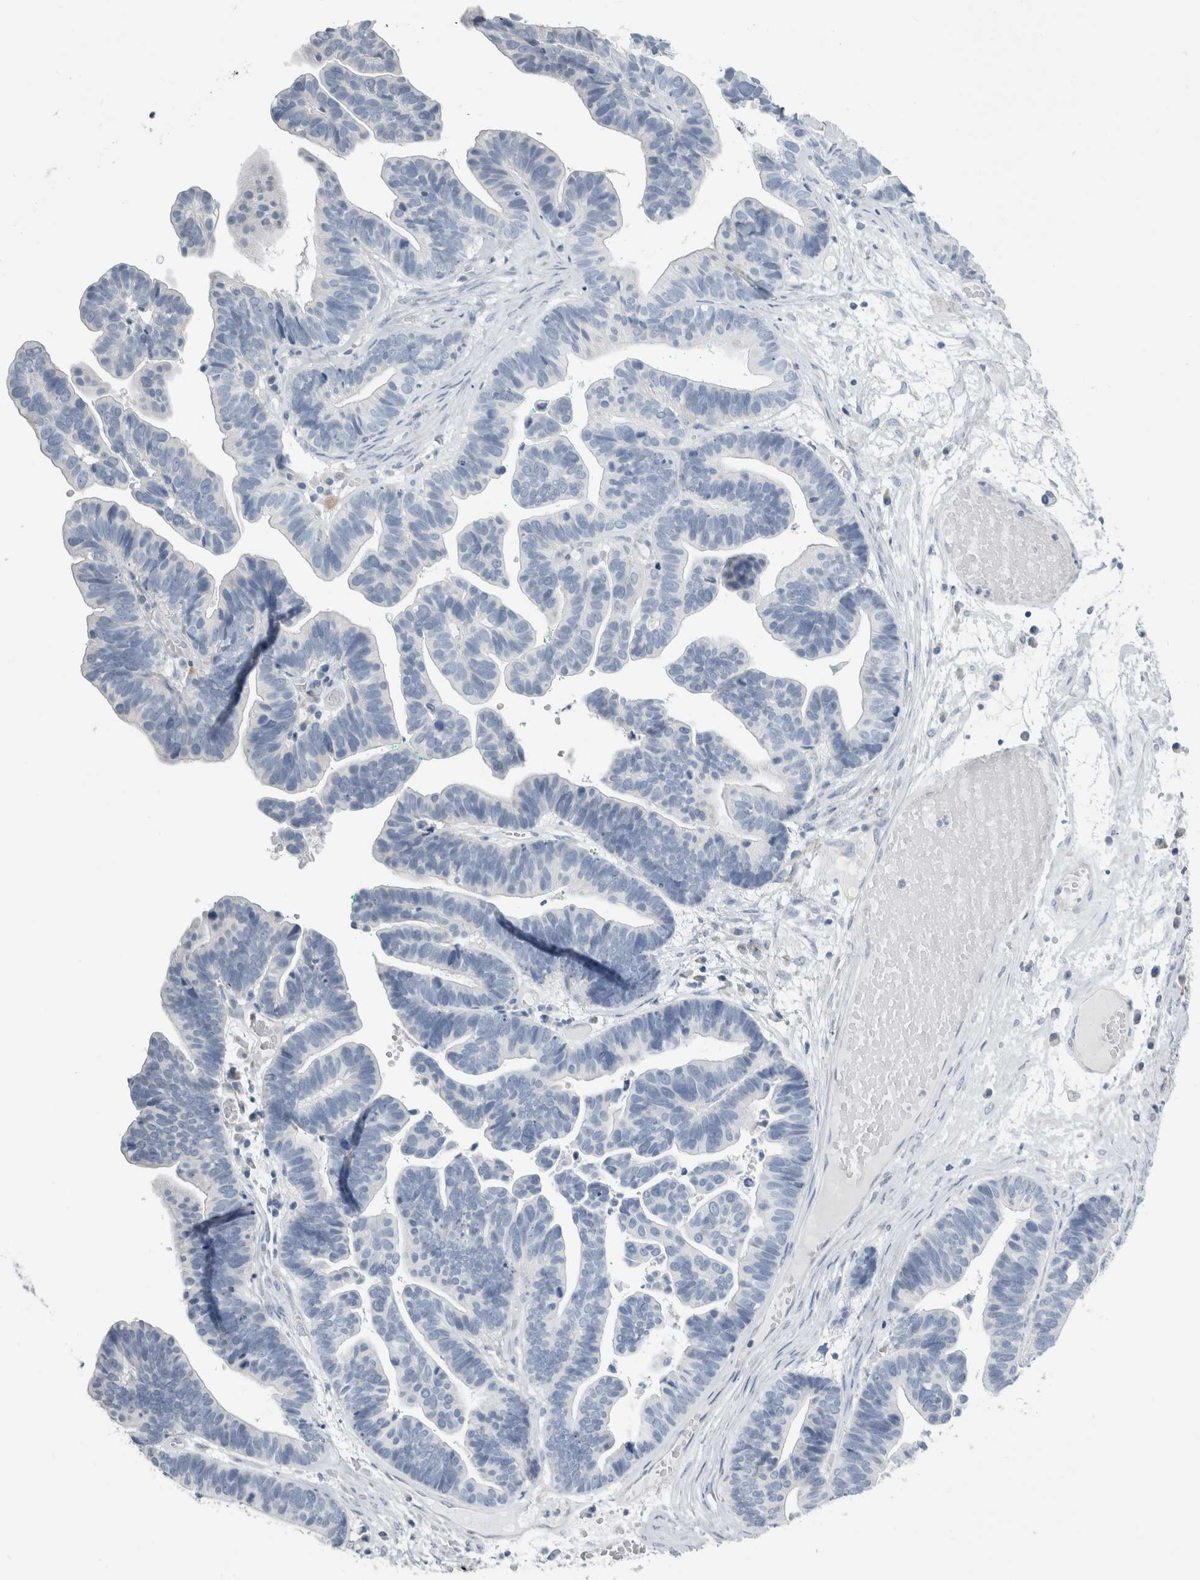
{"staining": {"intensity": "negative", "quantity": "none", "location": "none"}, "tissue": "ovarian cancer", "cell_type": "Tumor cells", "image_type": "cancer", "snomed": [{"axis": "morphology", "description": "Cystadenocarcinoma, serous, NOS"}, {"axis": "topography", "description": "Ovary"}], "caption": "The photomicrograph exhibits no significant staining in tumor cells of ovarian cancer (serous cystadenocarcinoma).", "gene": "FXYD7", "patient": {"sex": "female", "age": 56}}